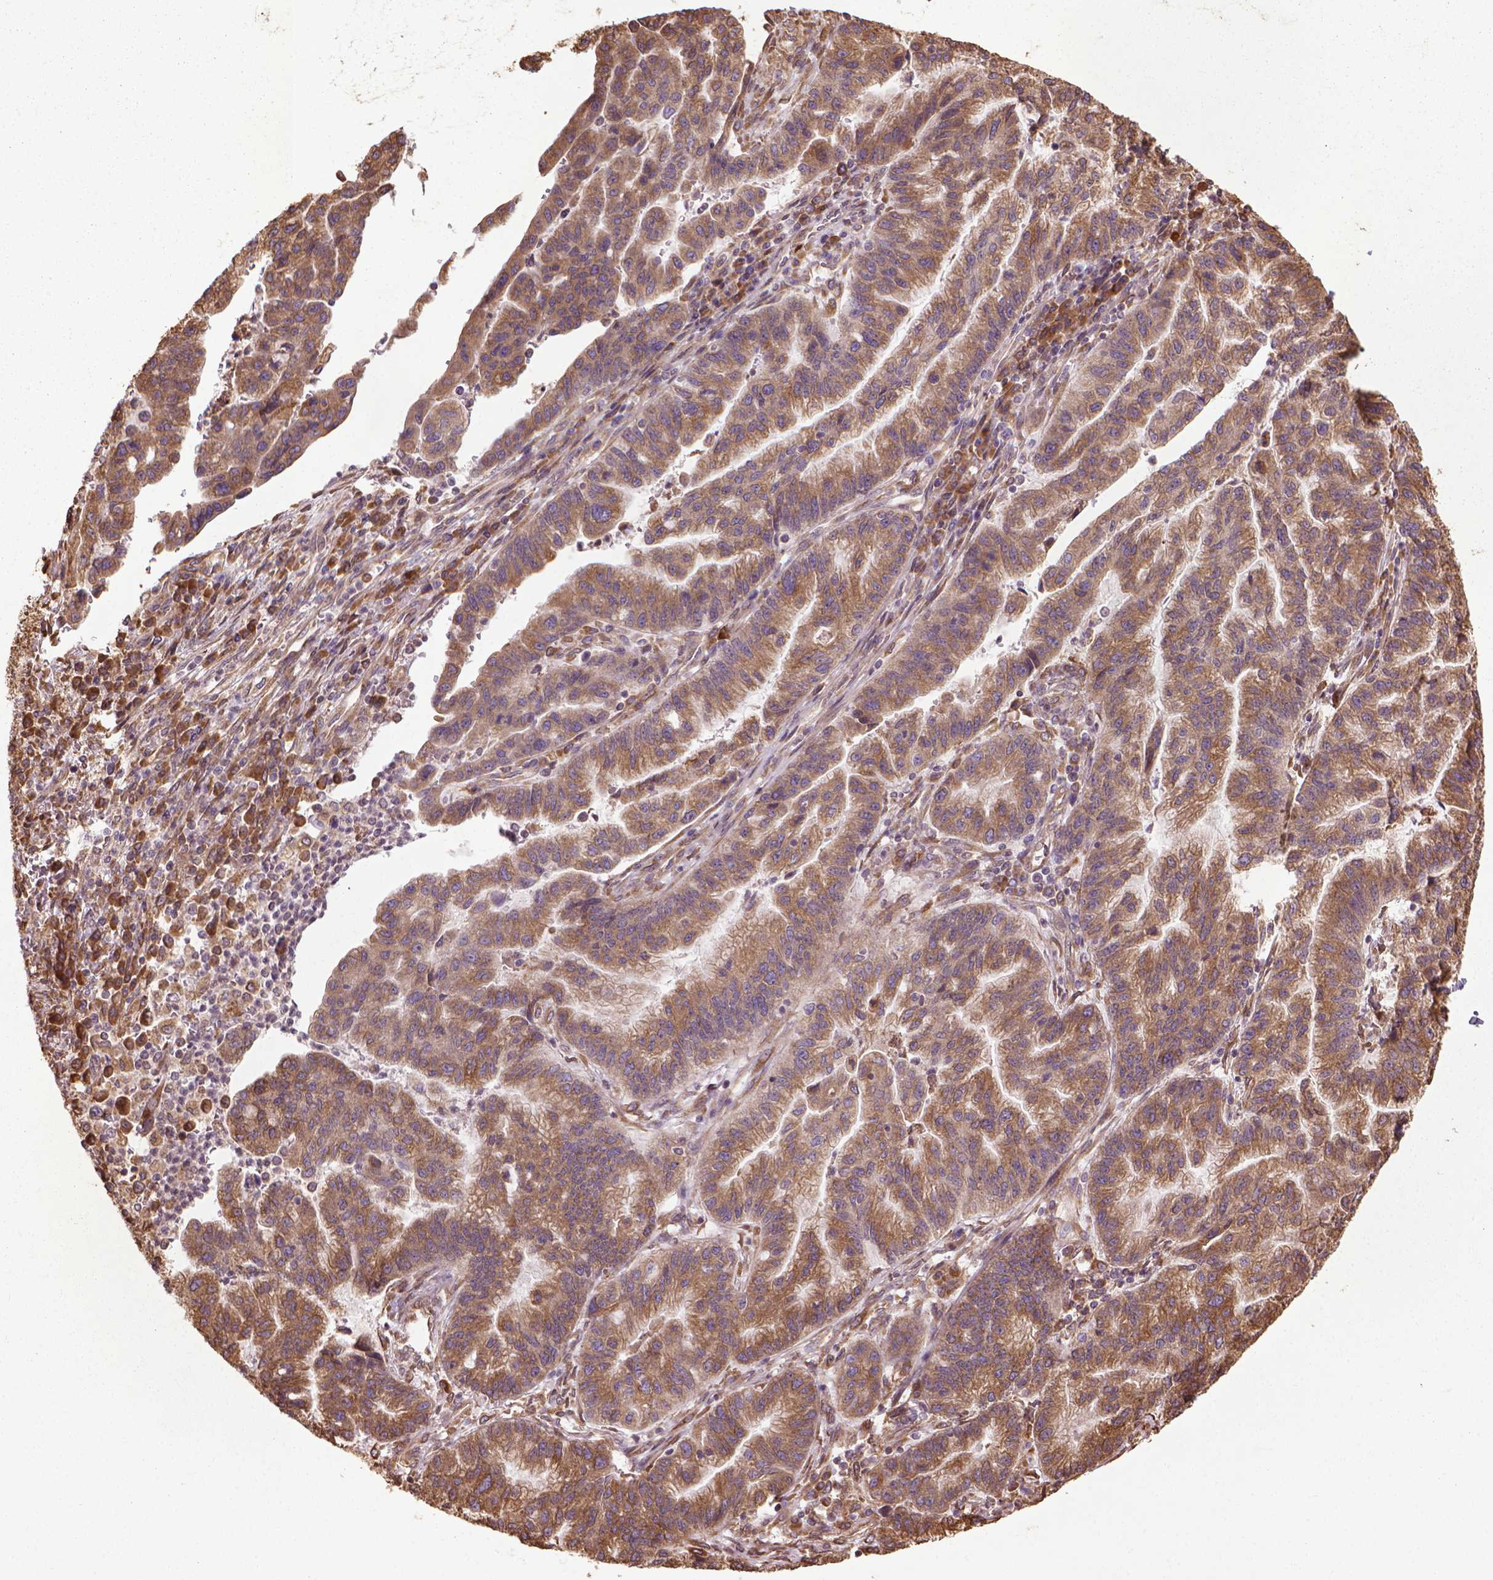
{"staining": {"intensity": "strong", "quantity": ">75%", "location": "cytoplasmic/membranous"}, "tissue": "stomach cancer", "cell_type": "Tumor cells", "image_type": "cancer", "snomed": [{"axis": "morphology", "description": "Adenocarcinoma, NOS"}, {"axis": "topography", "description": "Stomach"}], "caption": "A brown stain labels strong cytoplasmic/membranous expression of a protein in stomach cancer (adenocarcinoma) tumor cells.", "gene": "GAS1", "patient": {"sex": "male", "age": 83}}